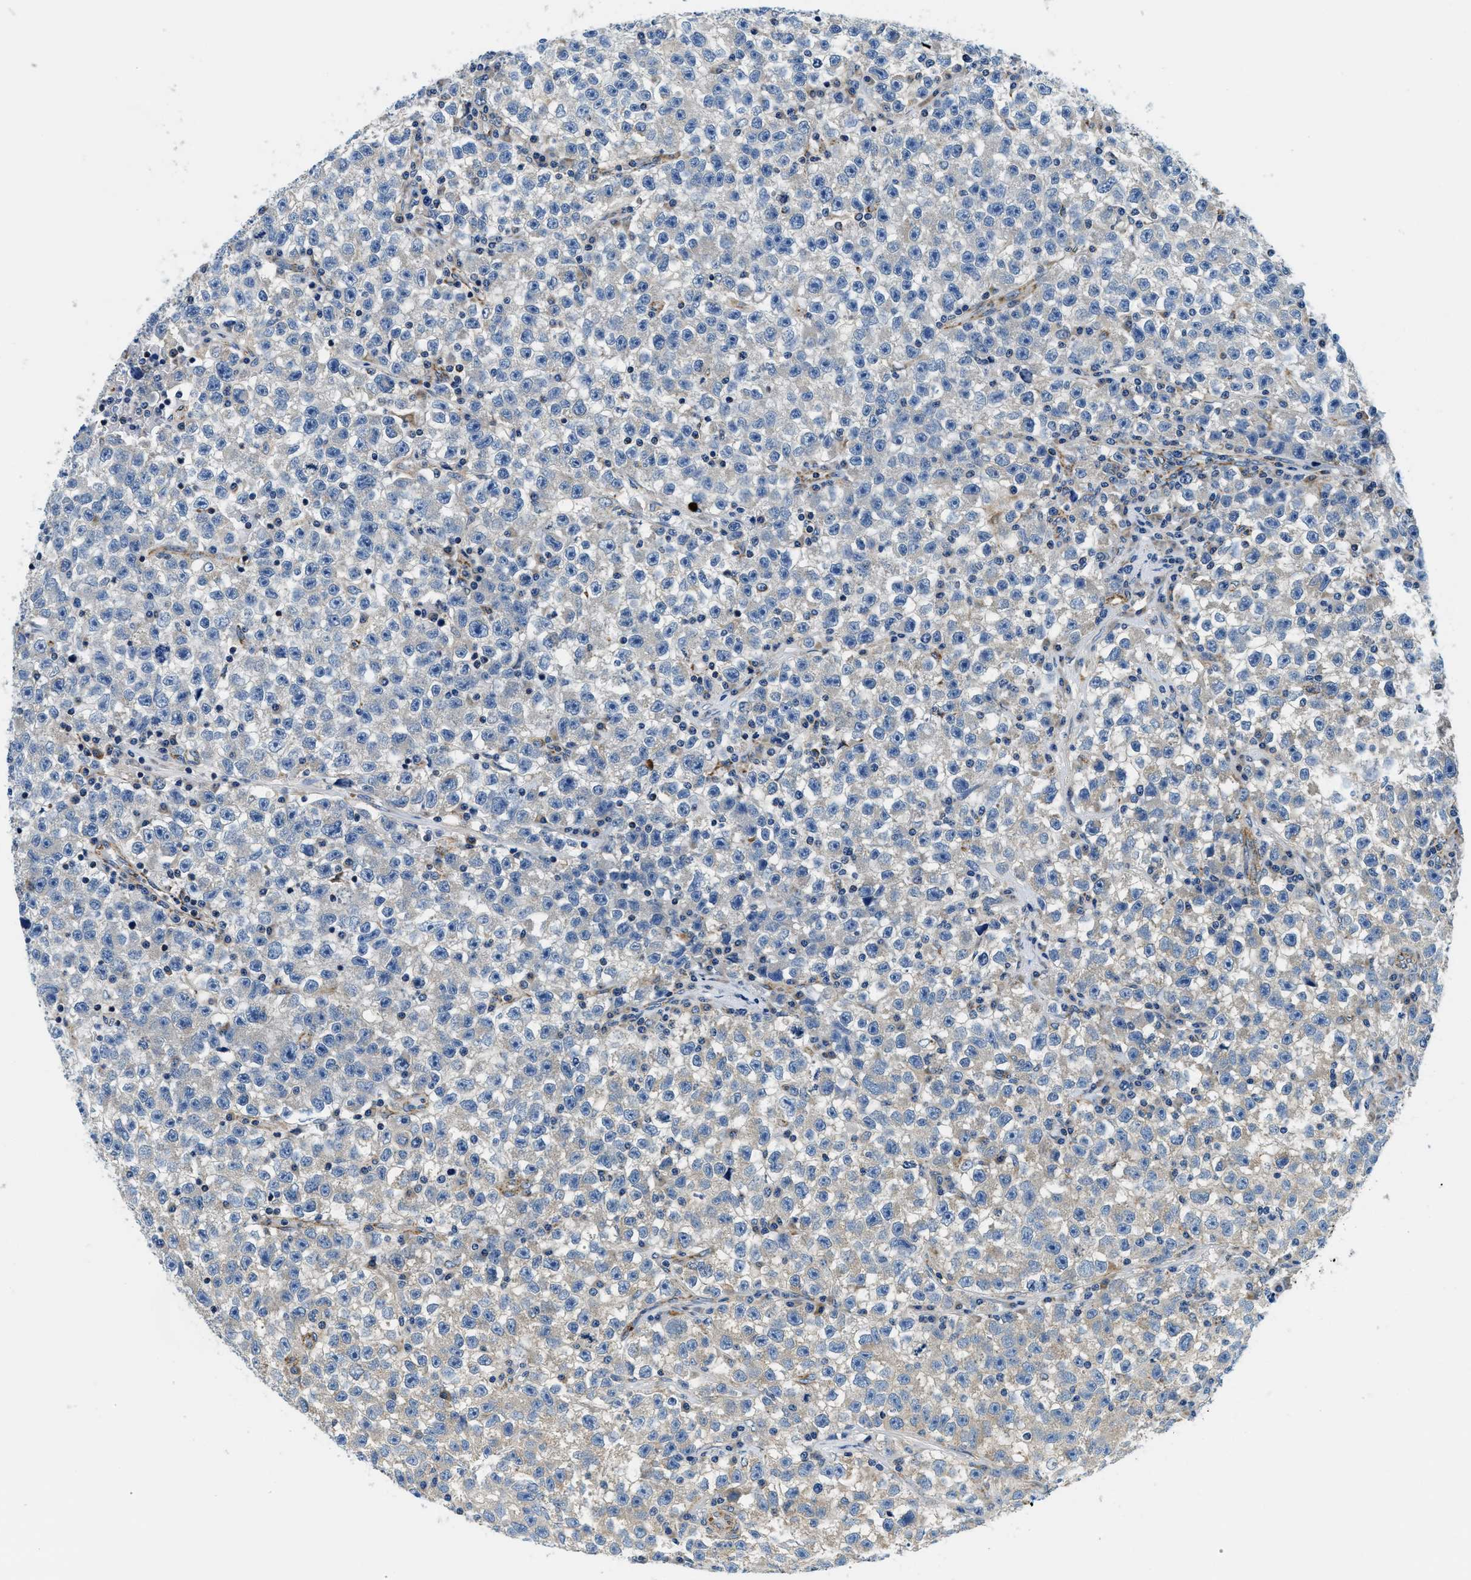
{"staining": {"intensity": "negative", "quantity": "none", "location": "none"}, "tissue": "testis cancer", "cell_type": "Tumor cells", "image_type": "cancer", "snomed": [{"axis": "morphology", "description": "Seminoma, NOS"}, {"axis": "topography", "description": "Testis"}], "caption": "Immunohistochemistry photomicrograph of human testis cancer (seminoma) stained for a protein (brown), which shows no staining in tumor cells.", "gene": "SAMD4B", "patient": {"sex": "male", "age": 22}}